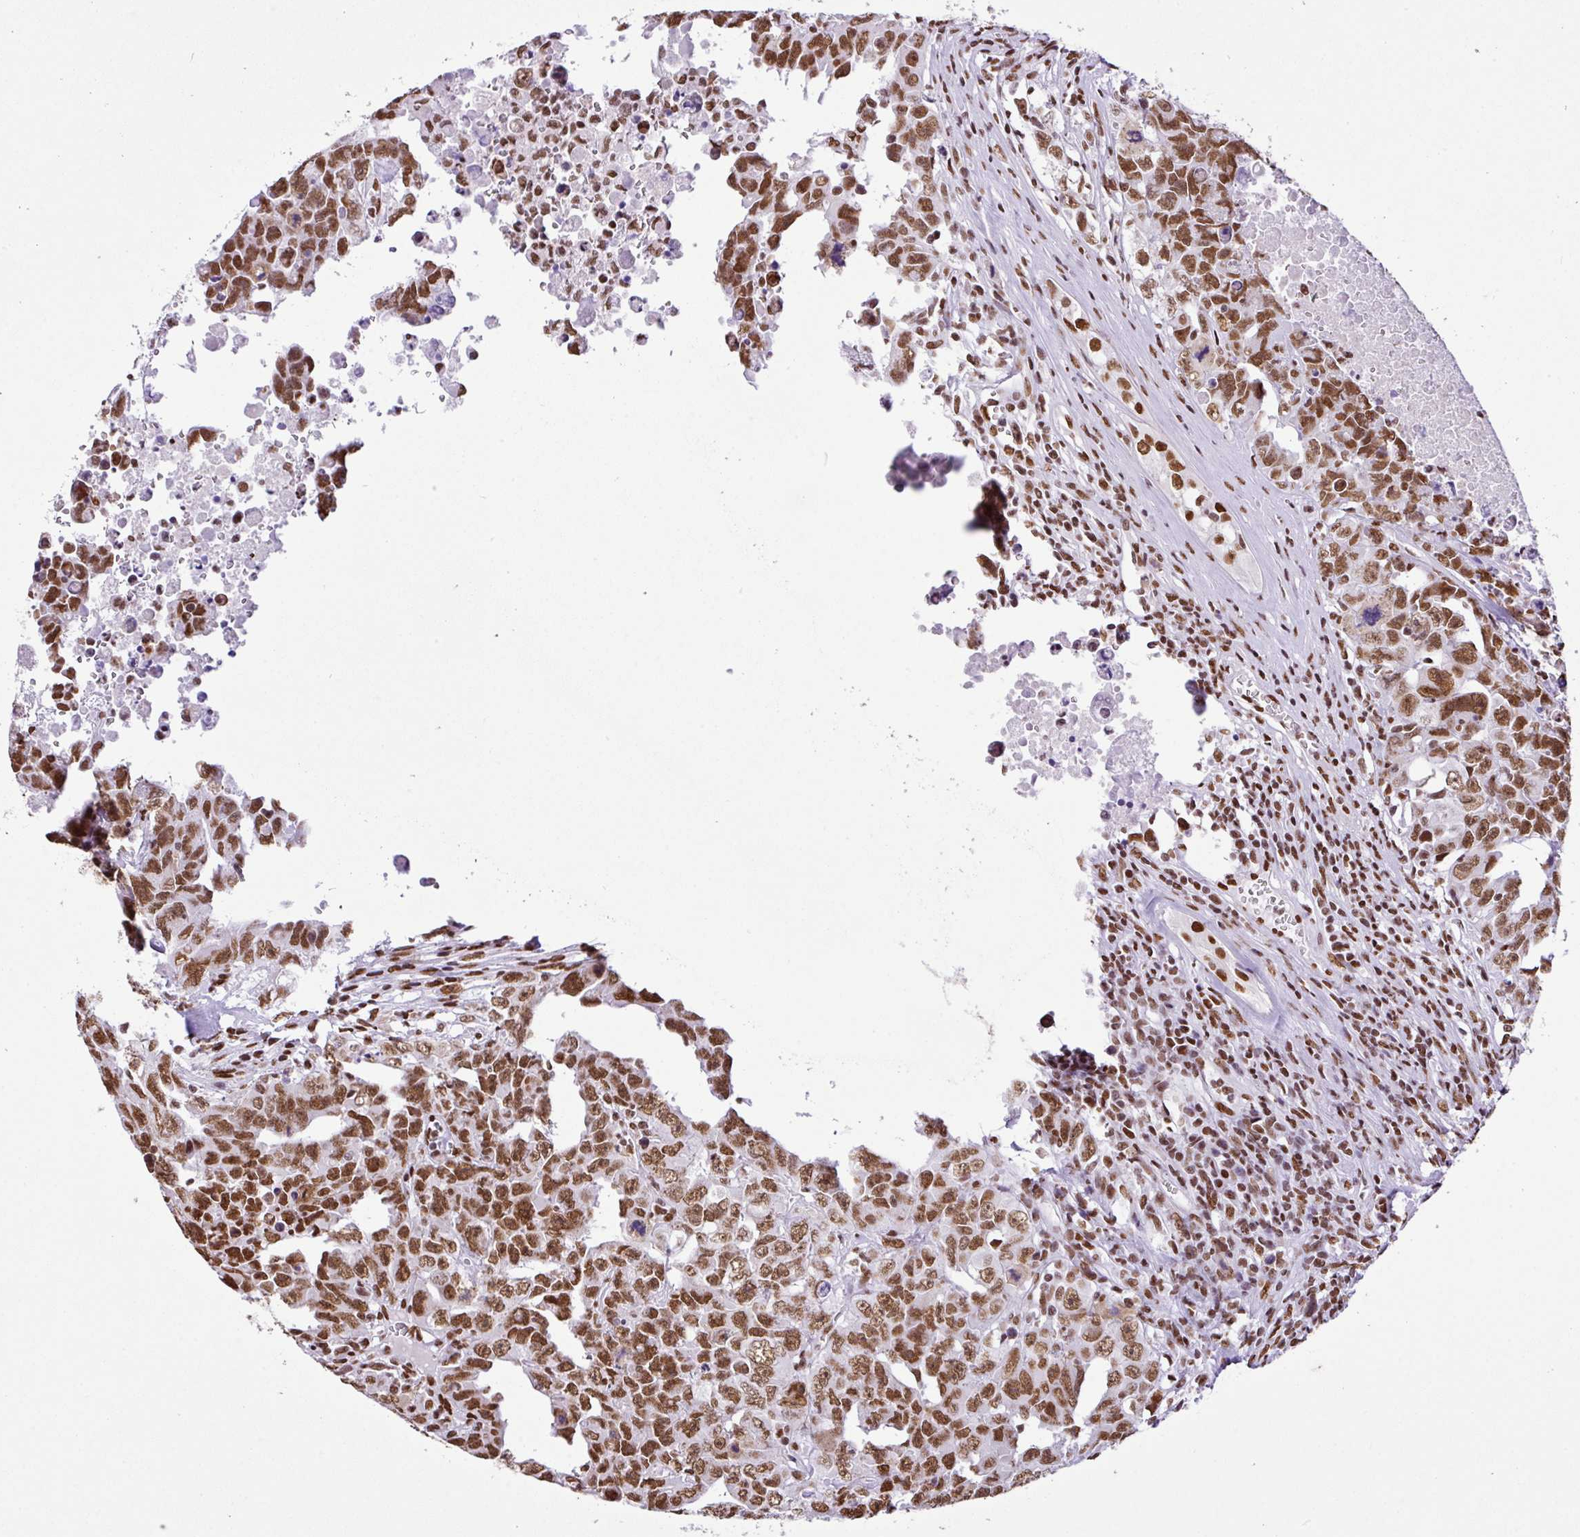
{"staining": {"intensity": "moderate", "quantity": ">75%", "location": "nuclear"}, "tissue": "testis cancer", "cell_type": "Tumor cells", "image_type": "cancer", "snomed": [{"axis": "morphology", "description": "Carcinoma, Embryonal, NOS"}, {"axis": "topography", "description": "Testis"}], "caption": "Protein analysis of embryonal carcinoma (testis) tissue exhibits moderate nuclear expression in approximately >75% of tumor cells. The staining was performed using DAB to visualize the protein expression in brown, while the nuclei were stained in blue with hematoxylin (Magnification: 20x).", "gene": "RARG", "patient": {"sex": "male", "age": 24}}